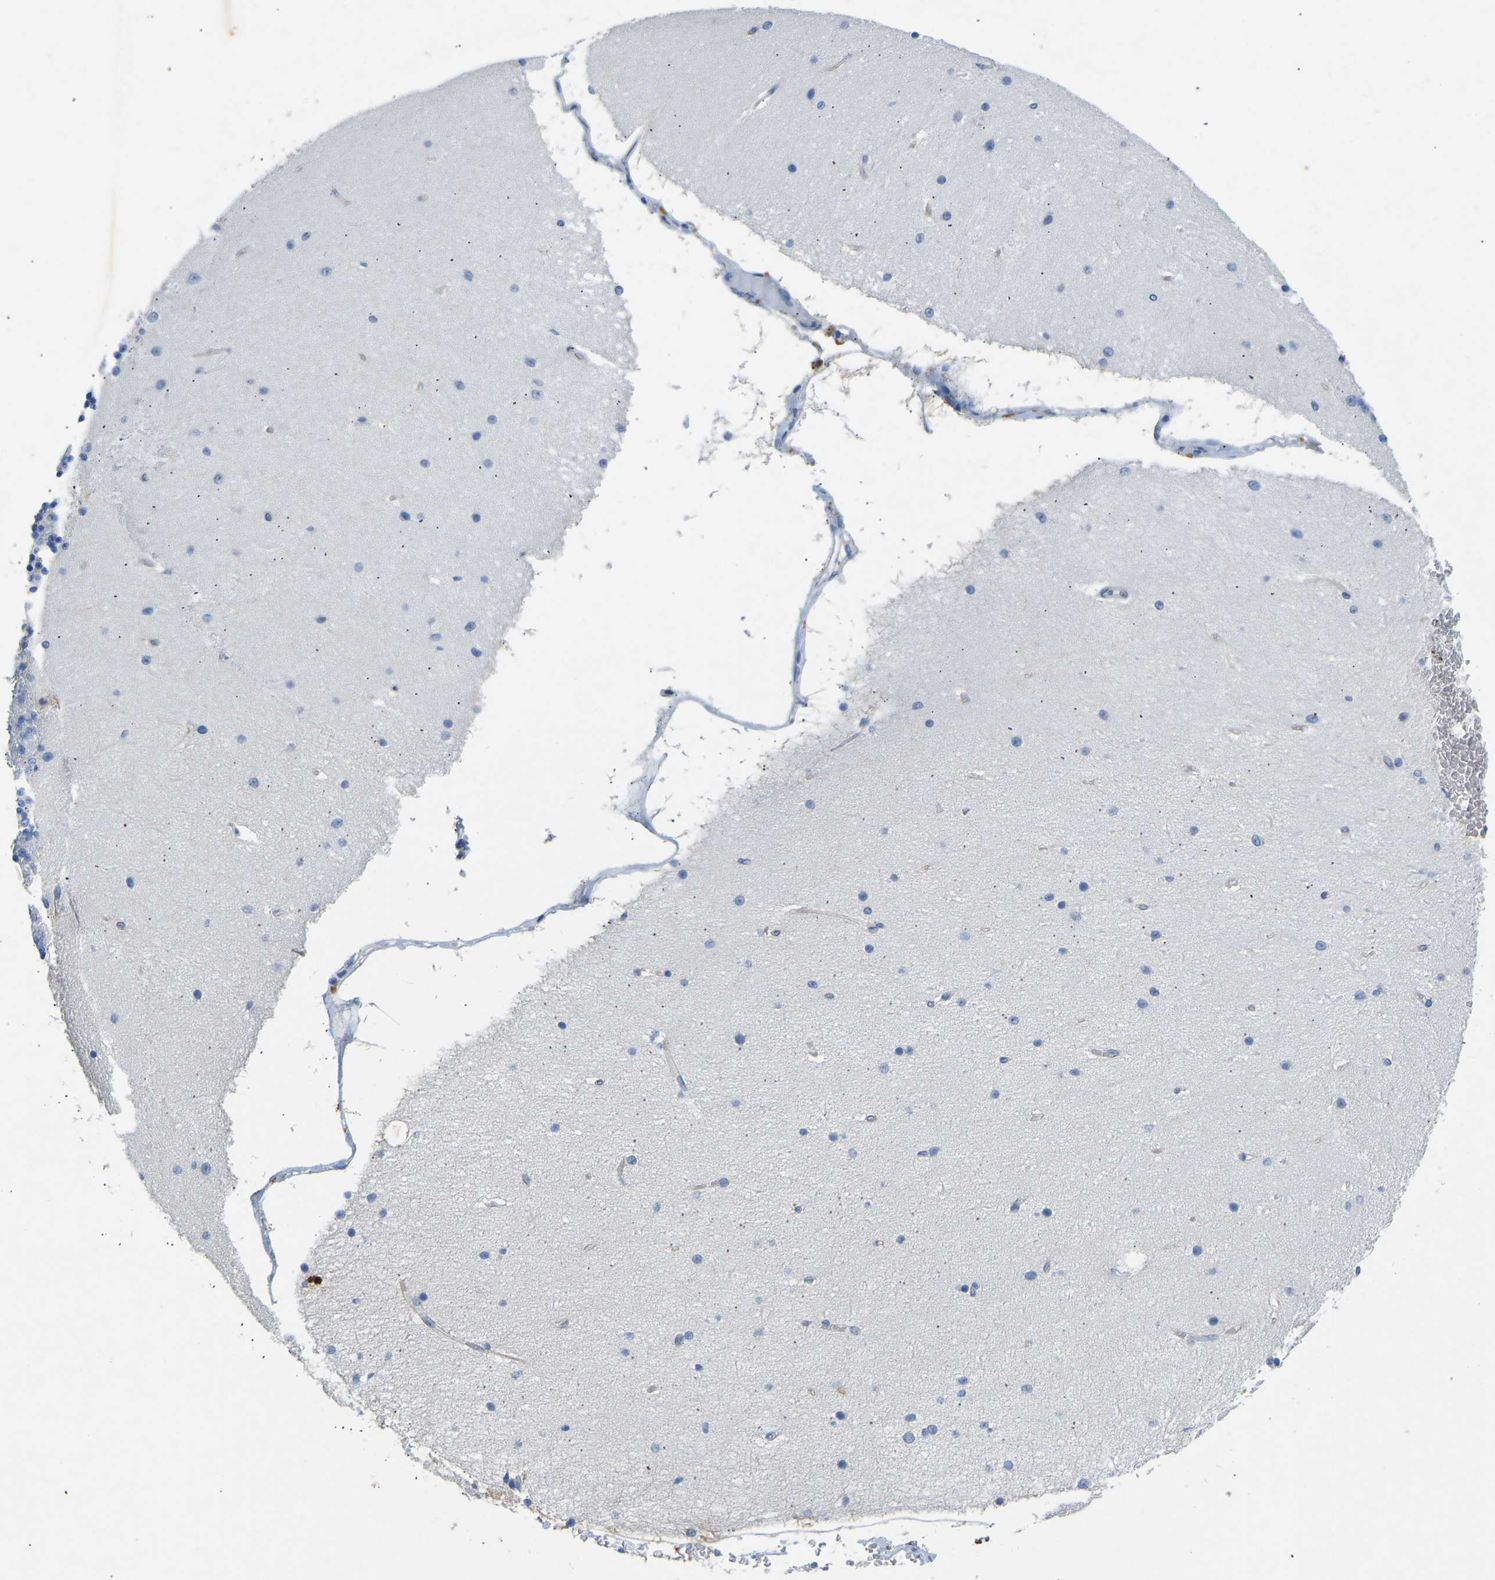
{"staining": {"intensity": "negative", "quantity": "none", "location": "none"}, "tissue": "cerebellum", "cell_type": "Cells in granular layer", "image_type": "normal", "snomed": [{"axis": "morphology", "description": "Normal tissue, NOS"}, {"axis": "topography", "description": "Cerebellum"}], "caption": "A micrograph of cerebellum stained for a protein exhibits no brown staining in cells in granular layer.", "gene": "TECTA", "patient": {"sex": "female", "age": 54}}